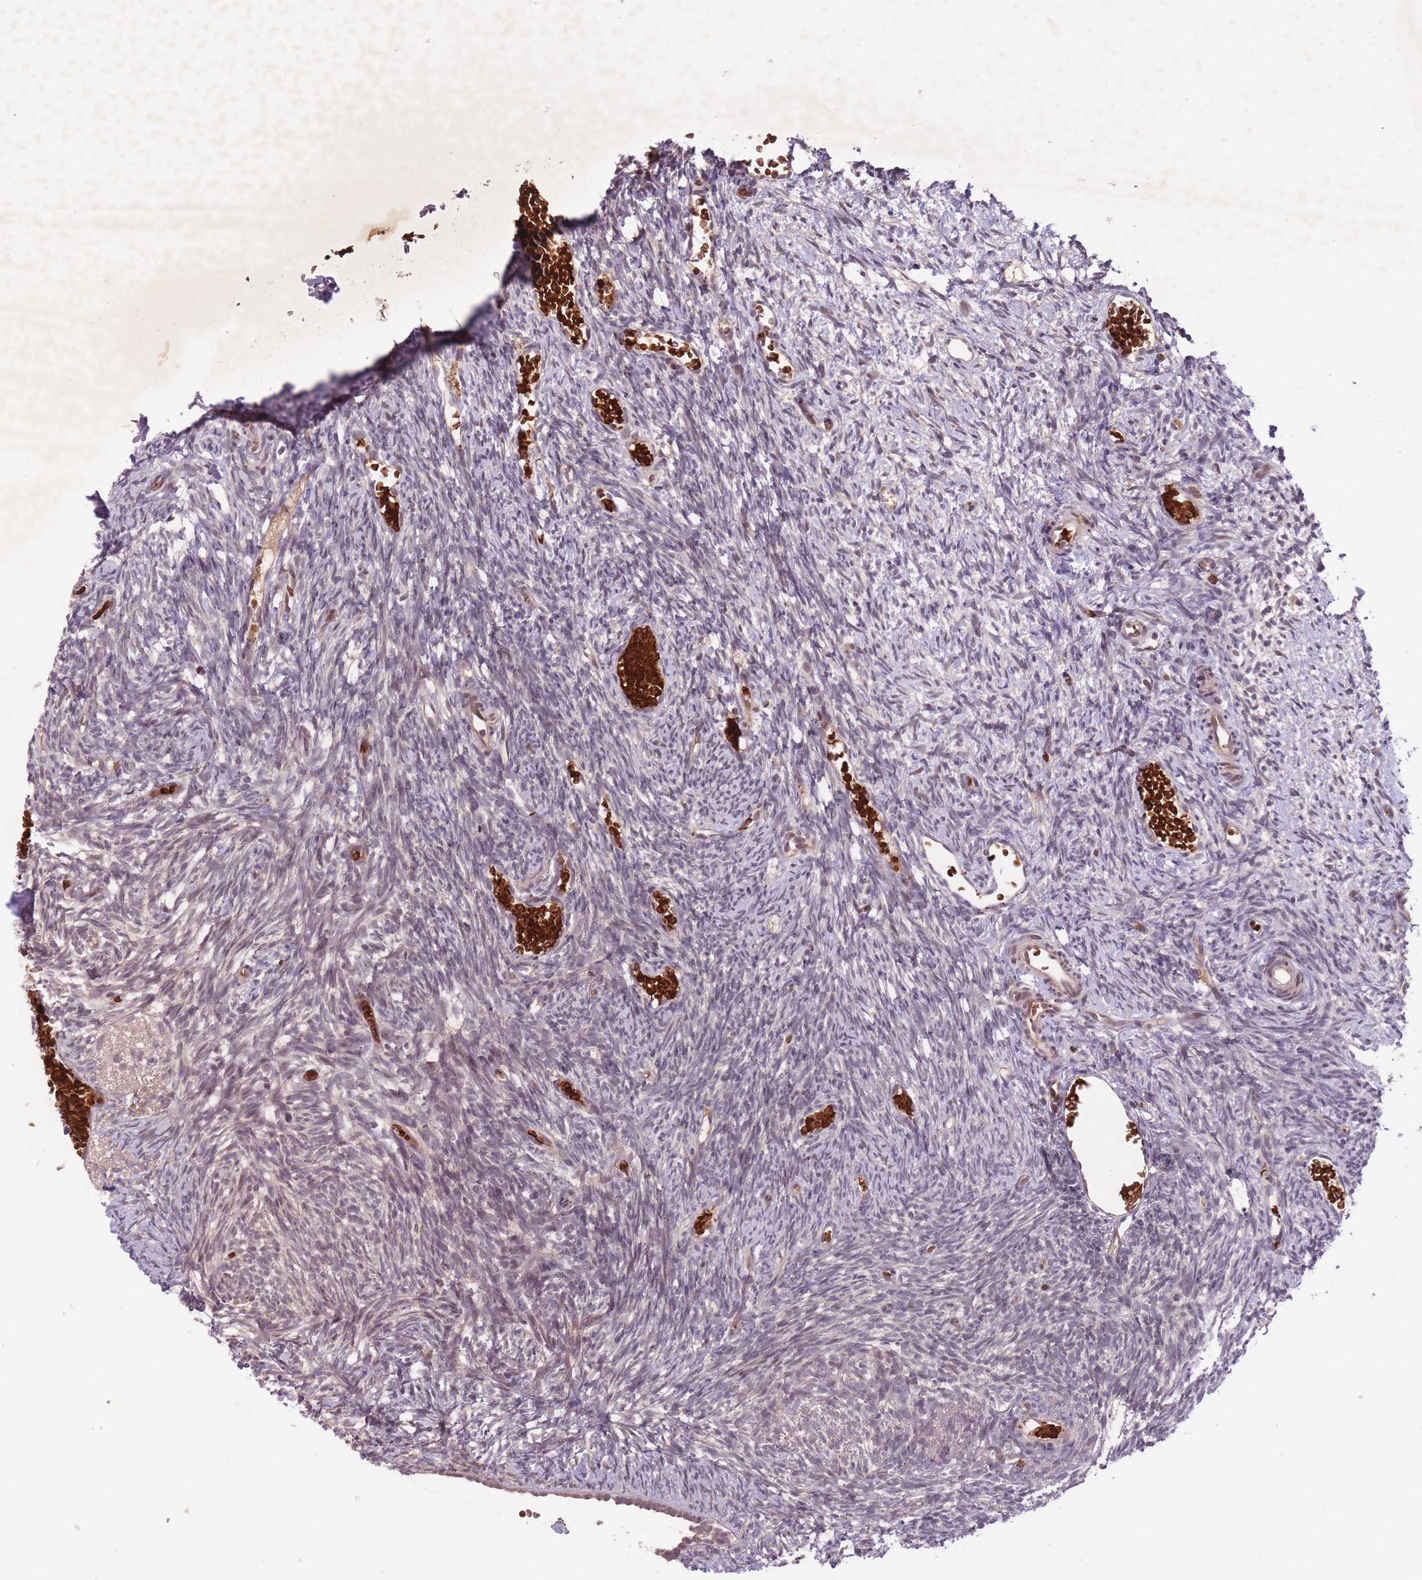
{"staining": {"intensity": "strong", "quantity": ">75%", "location": "cytoplasmic/membranous"}, "tissue": "ovary", "cell_type": "Follicle cells", "image_type": "normal", "snomed": [{"axis": "morphology", "description": "Normal tissue, NOS"}, {"axis": "topography", "description": "Ovary"}], "caption": "Approximately >75% of follicle cells in benign human ovary exhibit strong cytoplasmic/membranous protein staining as visualized by brown immunohistochemical staining.", "gene": "SECTM1", "patient": {"sex": "female", "age": 39}}